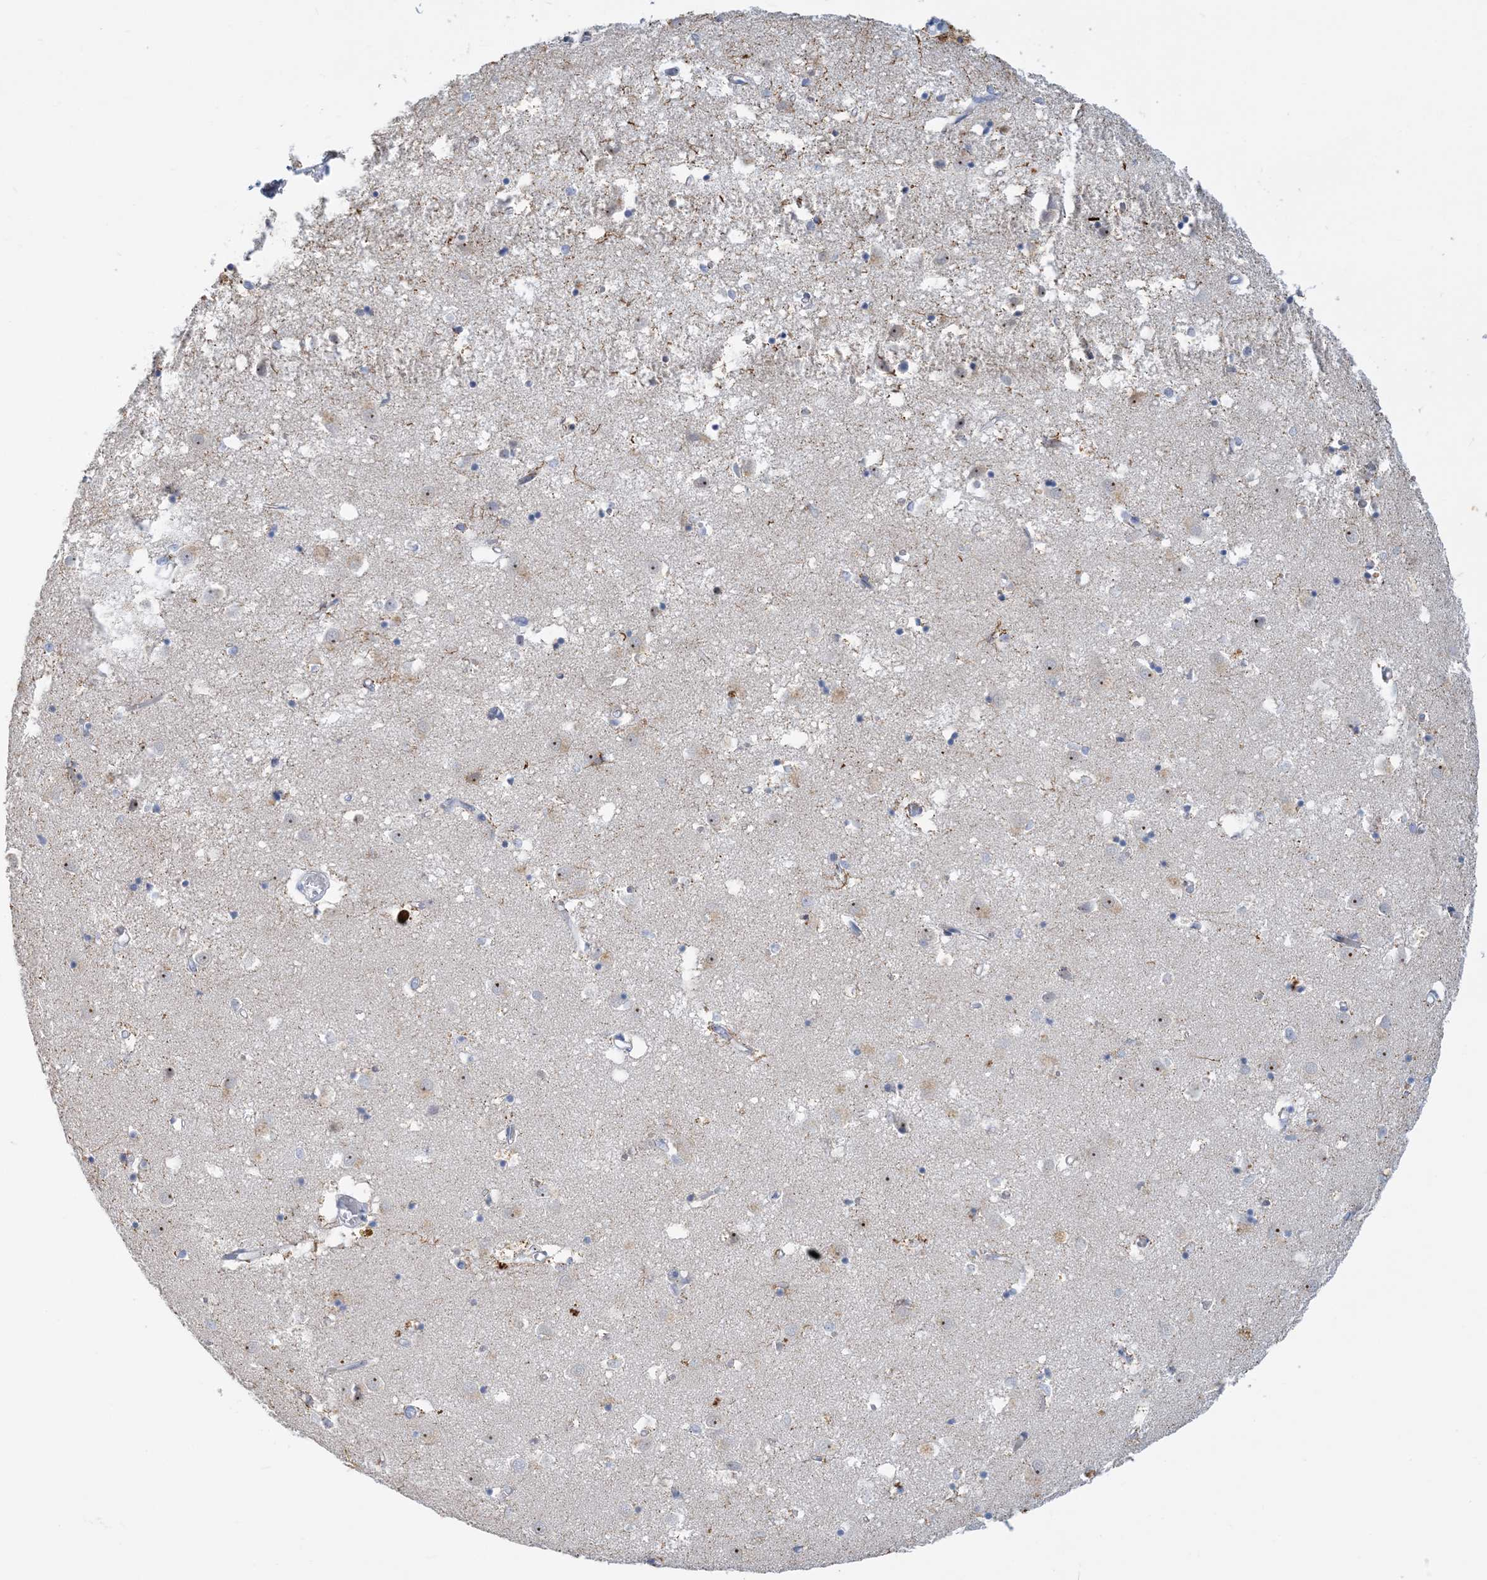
{"staining": {"intensity": "negative", "quantity": "none", "location": "none"}, "tissue": "caudate", "cell_type": "Glial cells", "image_type": "normal", "snomed": [{"axis": "morphology", "description": "Normal tissue, NOS"}, {"axis": "topography", "description": "Lateral ventricle wall"}], "caption": "Caudate stained for a protein using immunohistochemistry exhibits no expression glial cells.", "gene": "ZCCHC12", "patient": {"sex": "male", "age": 70}}